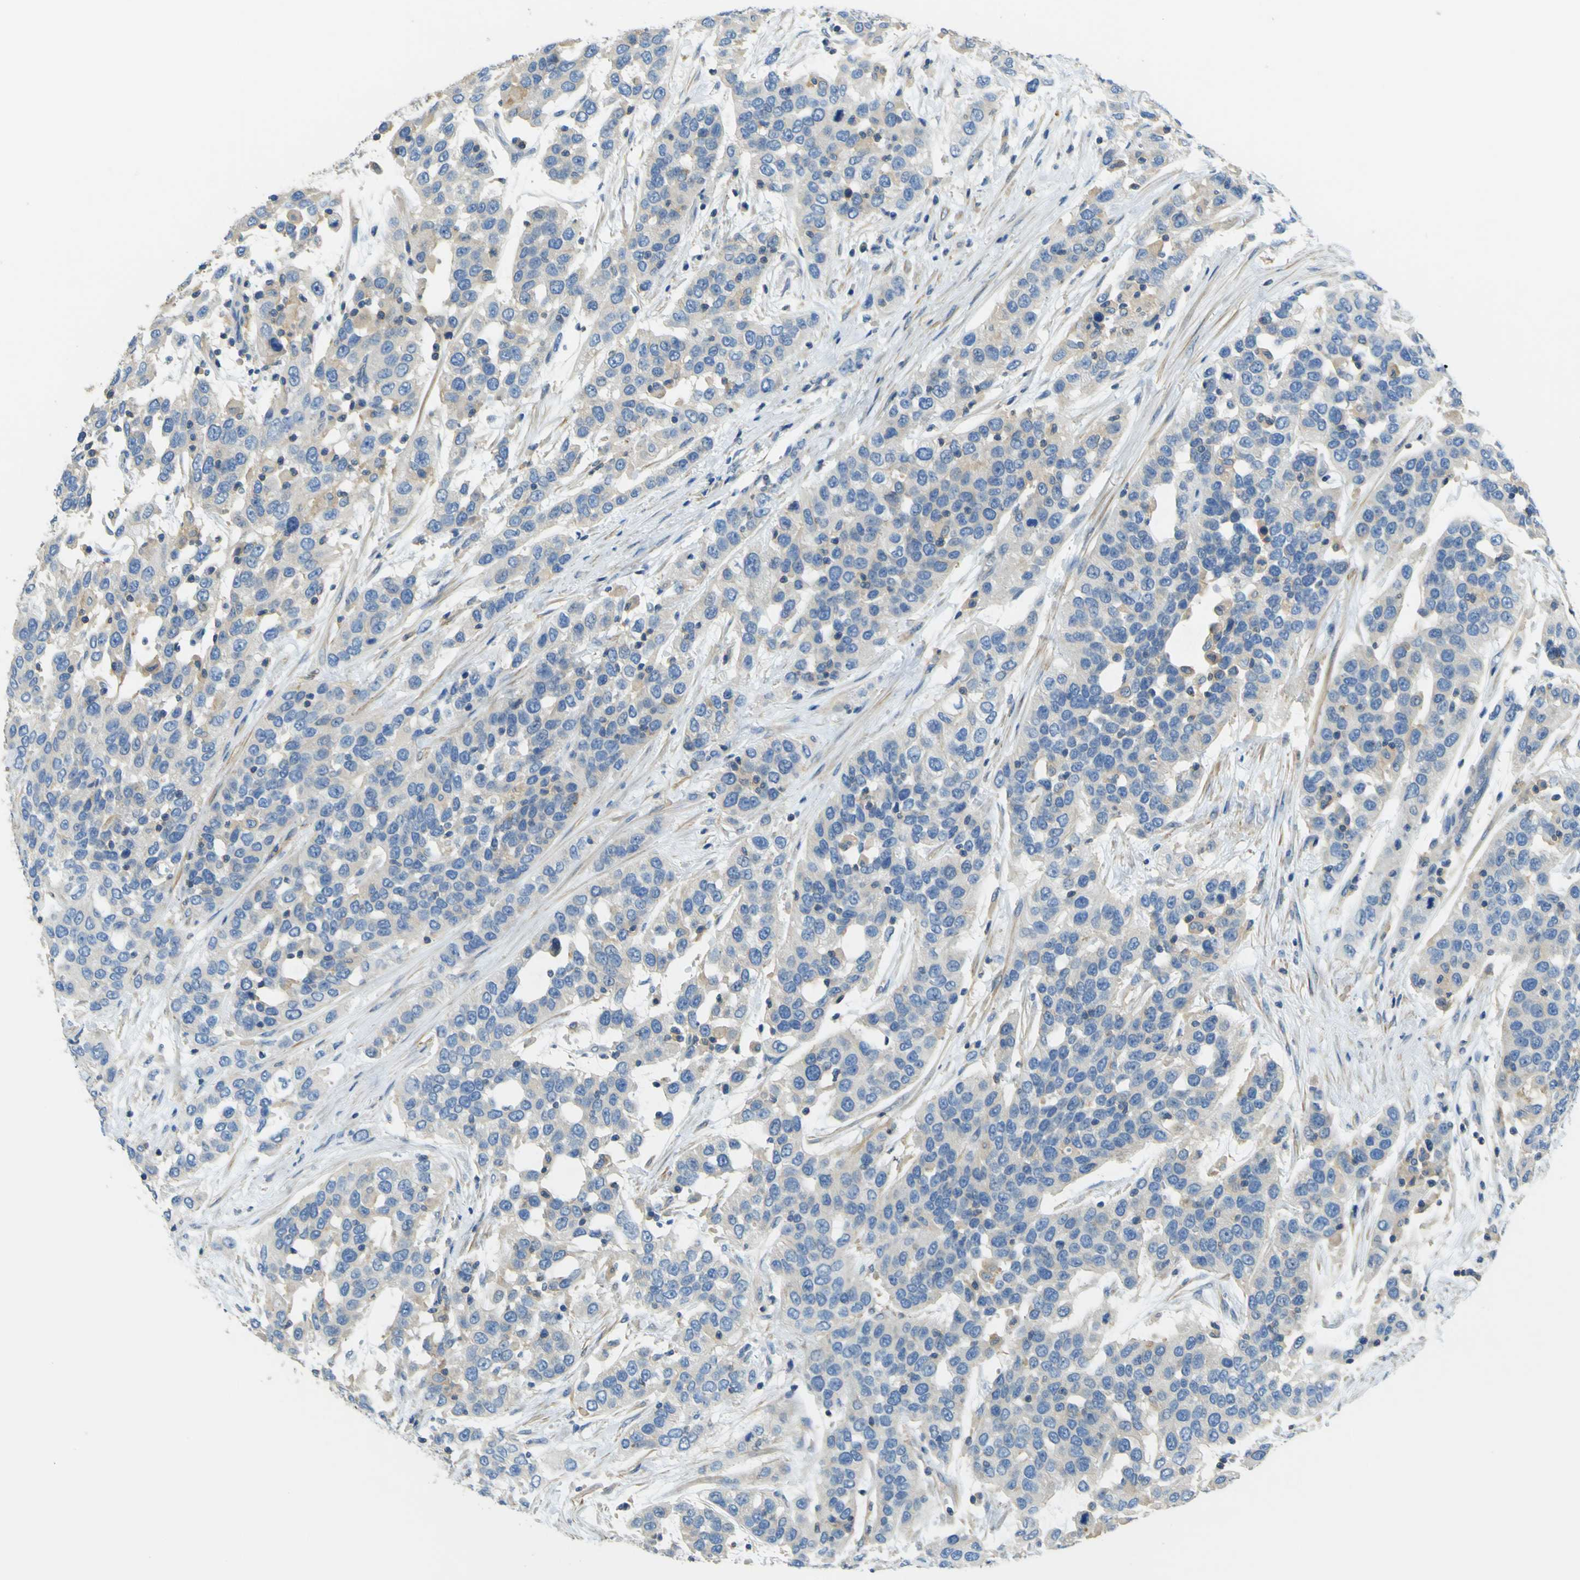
{"staining": {"intensity": "weak", "quantity": "25%-75%", "location": "cytoplasmic/membranous"}, "tissue": "urothelial cancer", "cell_type": "Tumor cells", "image_type": "cancer", "snomed": [{"axis": "morphology", "description": "Urothelial carcinoma, High grade"}, {"axis": "topography", "description": "Urinary bladder"}], "caption": "The photomicrograph demonstrates staining of high-grade urothelial carcinoma, revealing weak cytoplasmic/membranous protein positivity (brown color) within tumor cells.", "gene": "OGN", "patient": {"sex": "female", "age": 80}}